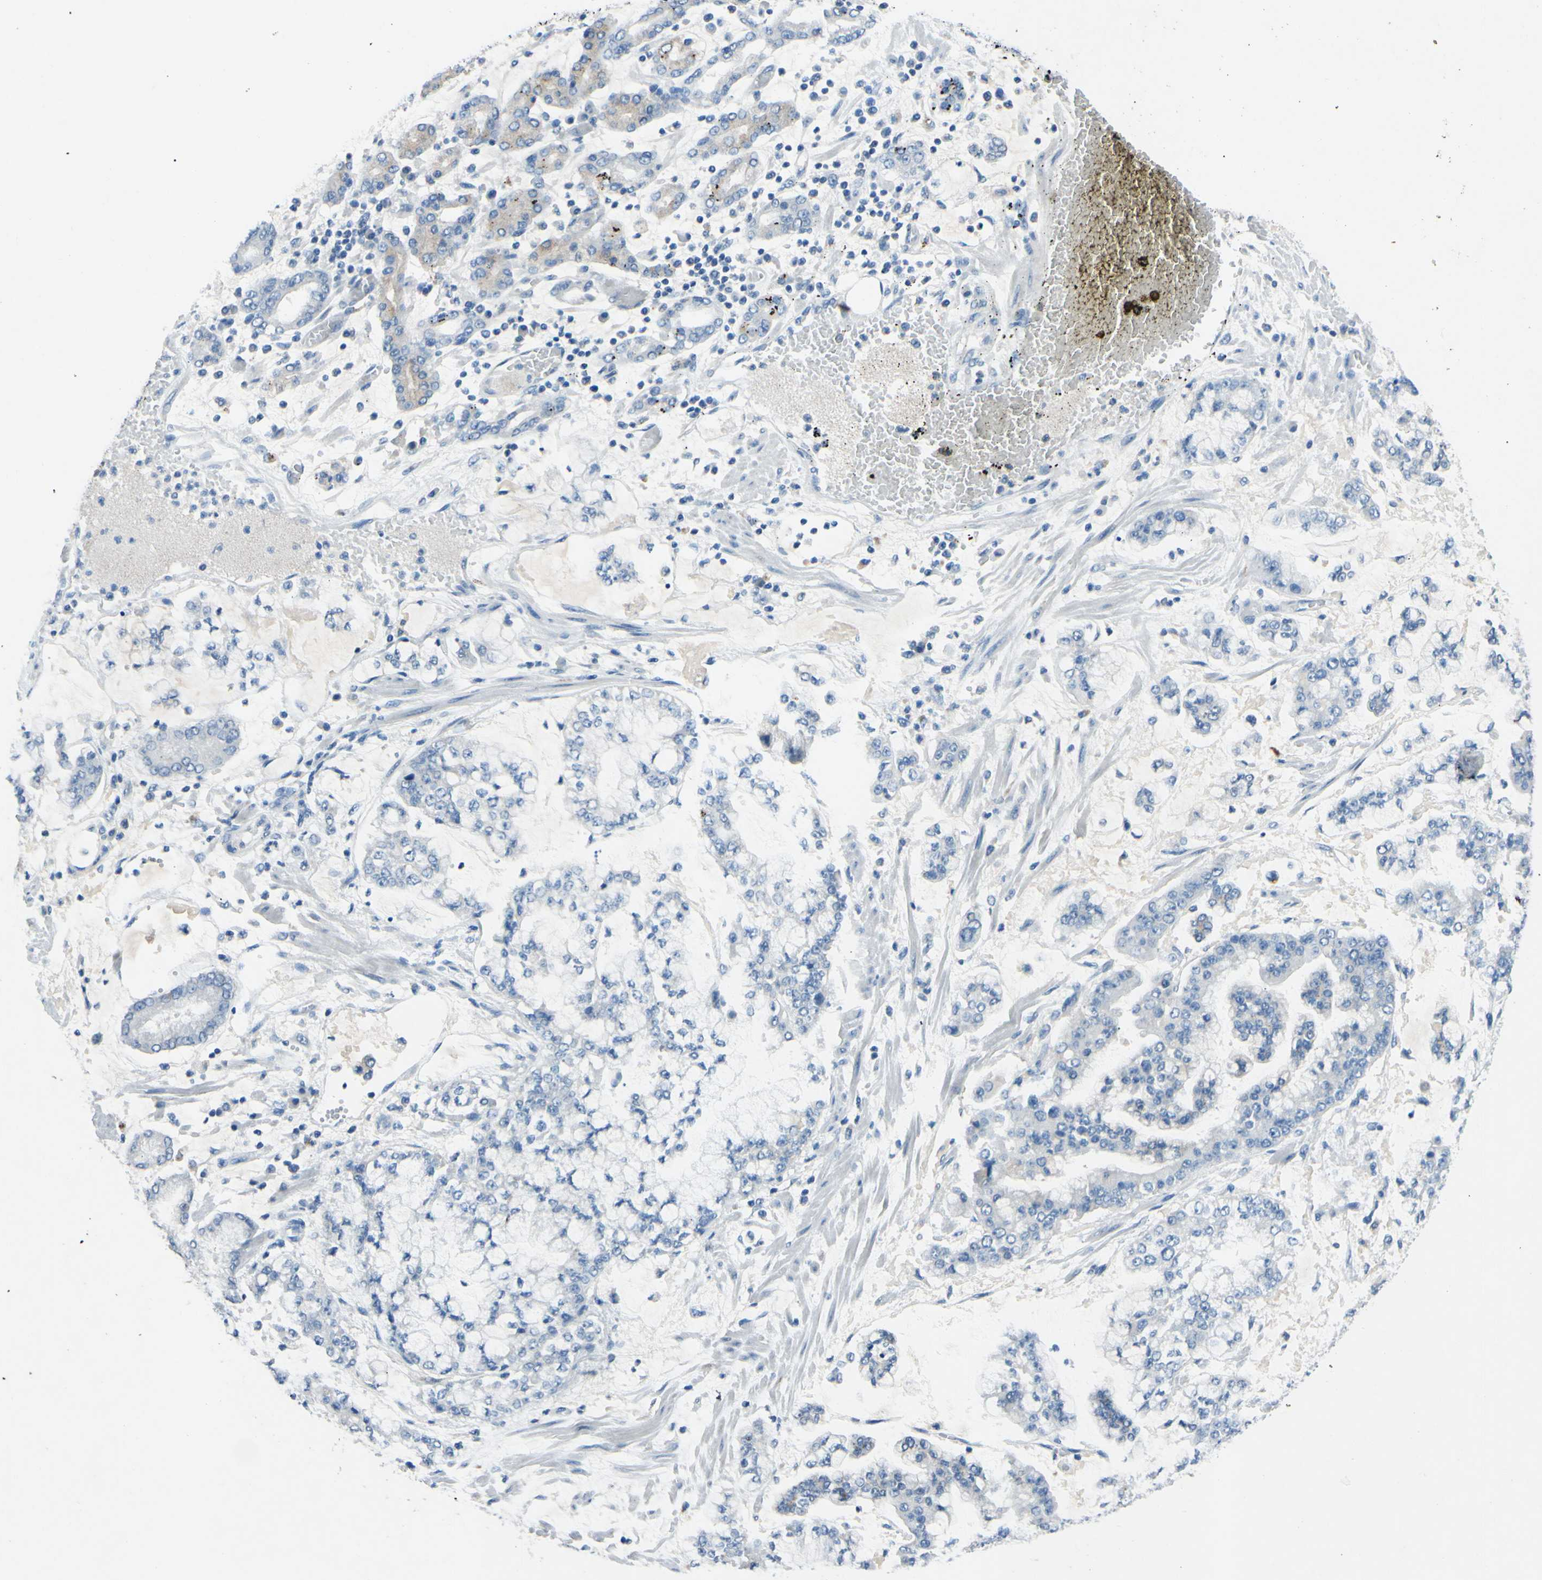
{"staining": {"intensity": "negative", "quantity": "none", "location": "none"}, "tissue": "stomach cancer", "cell_type": "Tumor cells", "image_type": "cancer", "snomed": [{"axis": "morphology", "description": "Normal tissue, NOS"}, {"axis": "morphology", "description": "Adenocarcinoma, NOS"}, {"axis": "topography", "description": "Stomach, upper"}, {"axis": "topography", "description": "Stomach"}], "caption": "DAB (3,3'-diaminobenzidine) immunohistochemical staining of stomach cancer (adenocarcinoma) reveals no significant expression in tumor cells. (Brightfield microscopy of DAB (3,3'-diaminobenzidine) IHC at high magnification).", "gene": "CDH10", "patient": {"sex": "male", "age": 76}}